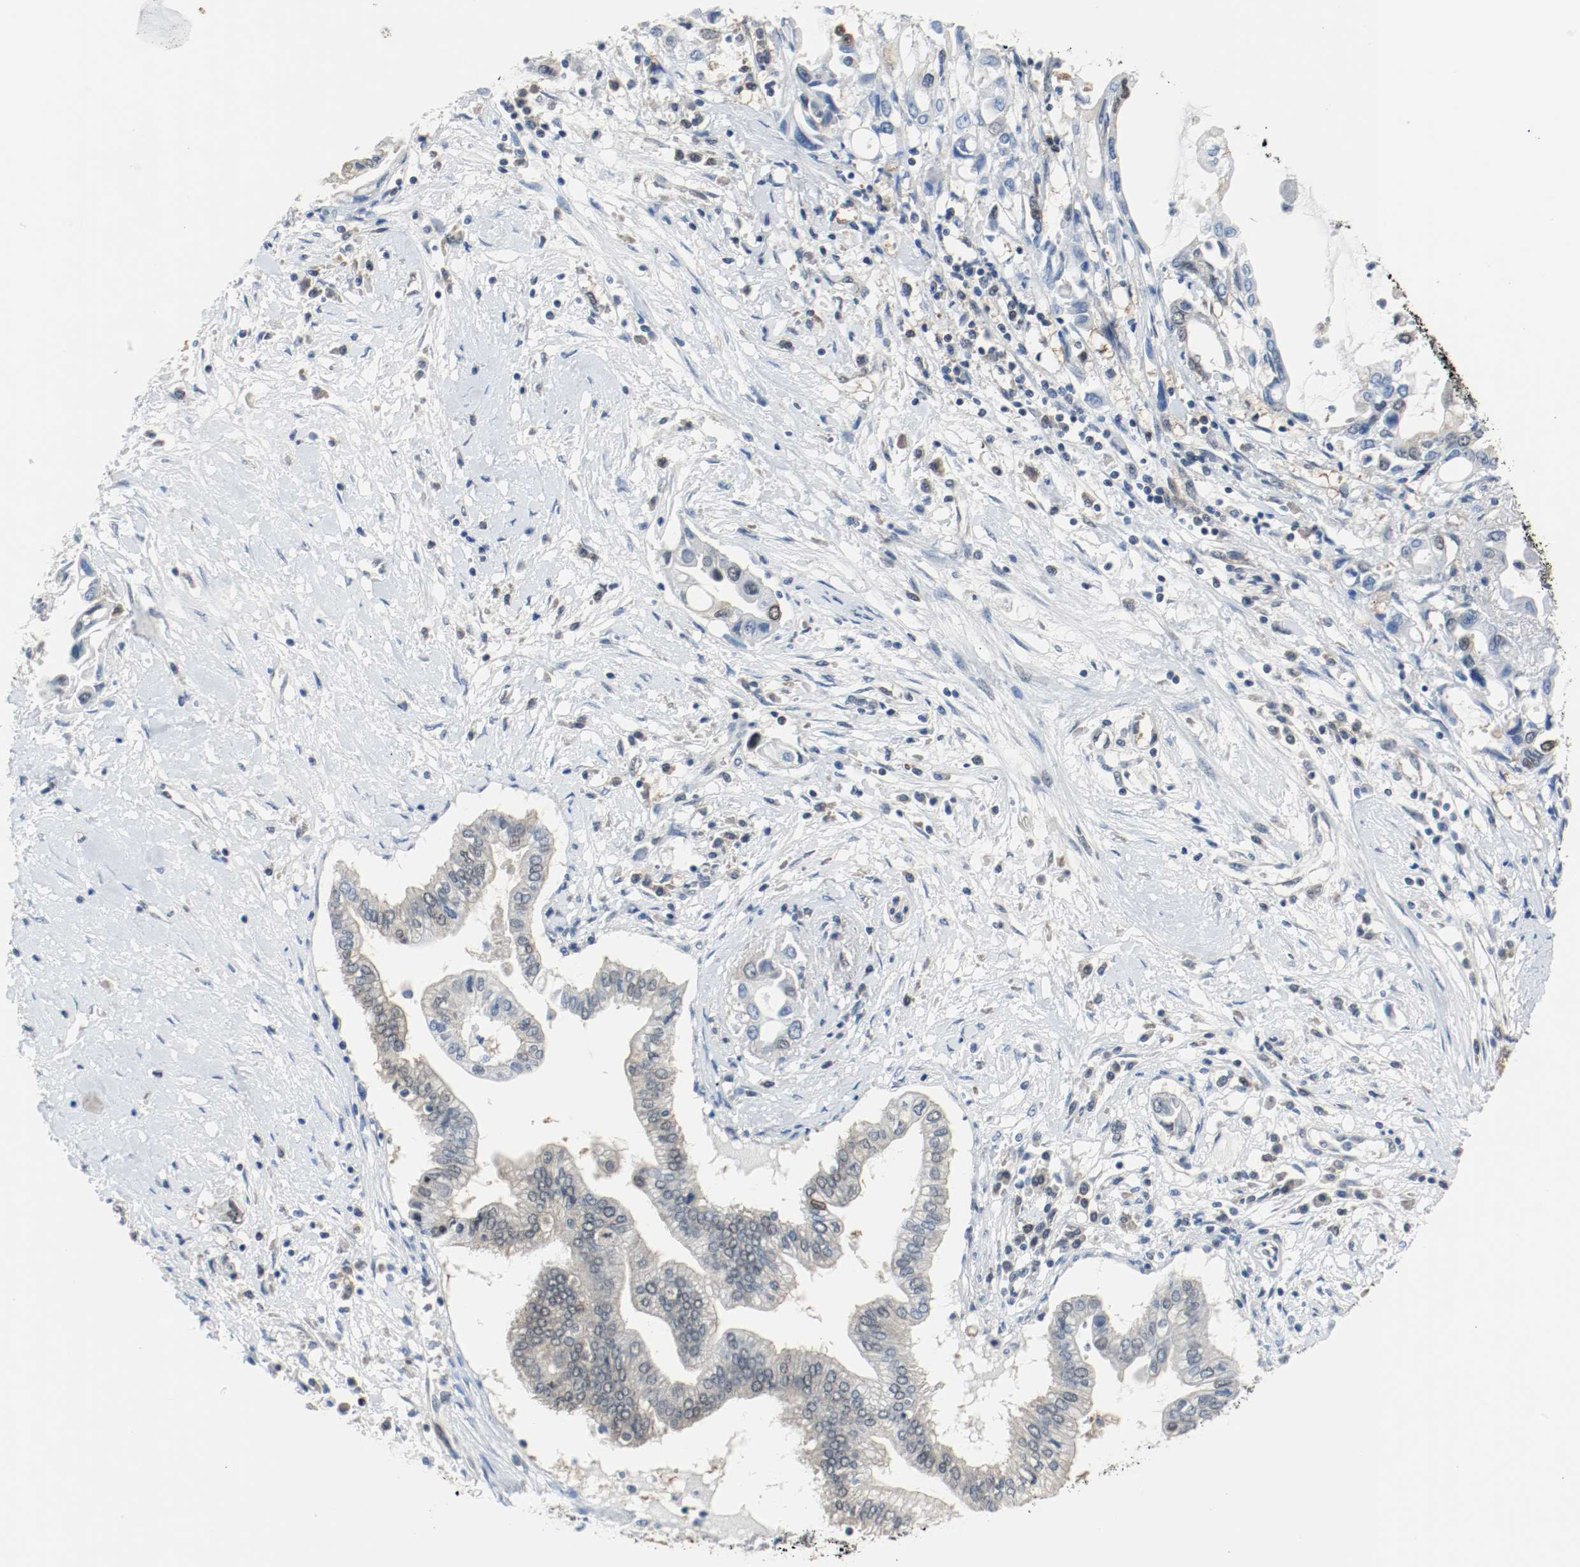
{"staining": {"intensity": "weak", "quantity": "25%-75%", "location": "cytoplasmic/membranous,nuclear"}, "tissue": "pancreatic cancer", "cell_type": "Tumor cells", "image_type": "cancer", "snomed": [{"axis": "morphology", "description": "Adenocarcinoma, NOS"}, {"axis": "topography", "description": "Pancreas"}], "caption": "Protein staining of adenocarcinoma (pancreatic) tissue exhibits weak cytoplasmic/membranous and nuclear staining in approximately 25%-75% of tumor cells.", "gene": "PPME1", "patient": {"sex": "female", "age": 57}}